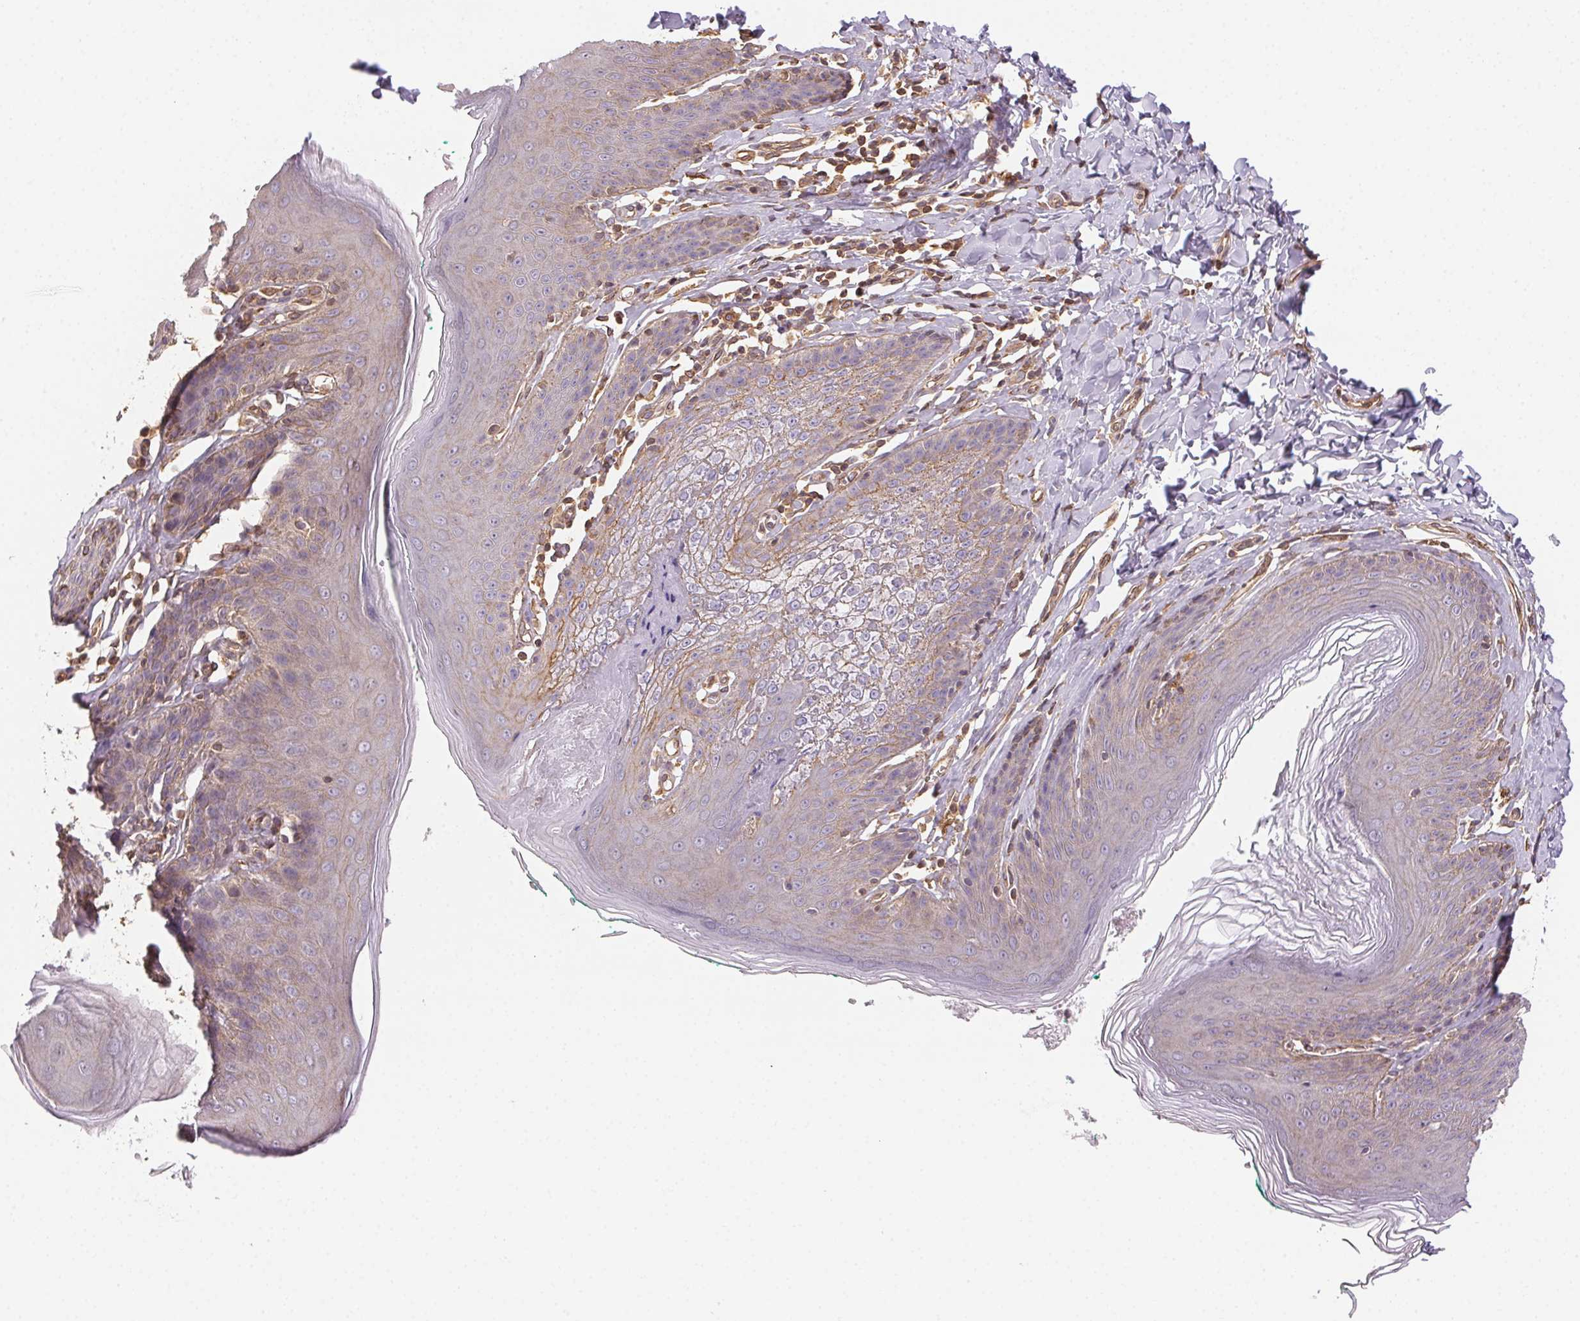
{"staining": {"intensity": "weak", "quantity": "25%-75%", "location": "cytoplasmic/membranous"}, "tissue": "skin", "cell_type": "Epidermal cells", "image_type": "normal", "snomed": [{"axis": "morphology", "description": "Normal tissue, NOS"}, {"axis": "topography", "description": "Vulva"}, {"axis": "topography", "description": "Peripheral nerve tissue"}], "caption": "Skin was stained to show a protein in brown. There is low levels of weak cytoplasmic/membranous expression in about 25%-75% of epidermal cells.", "gene": "PLA2G4F", "patient": {"sex": "female", "age": 66}}